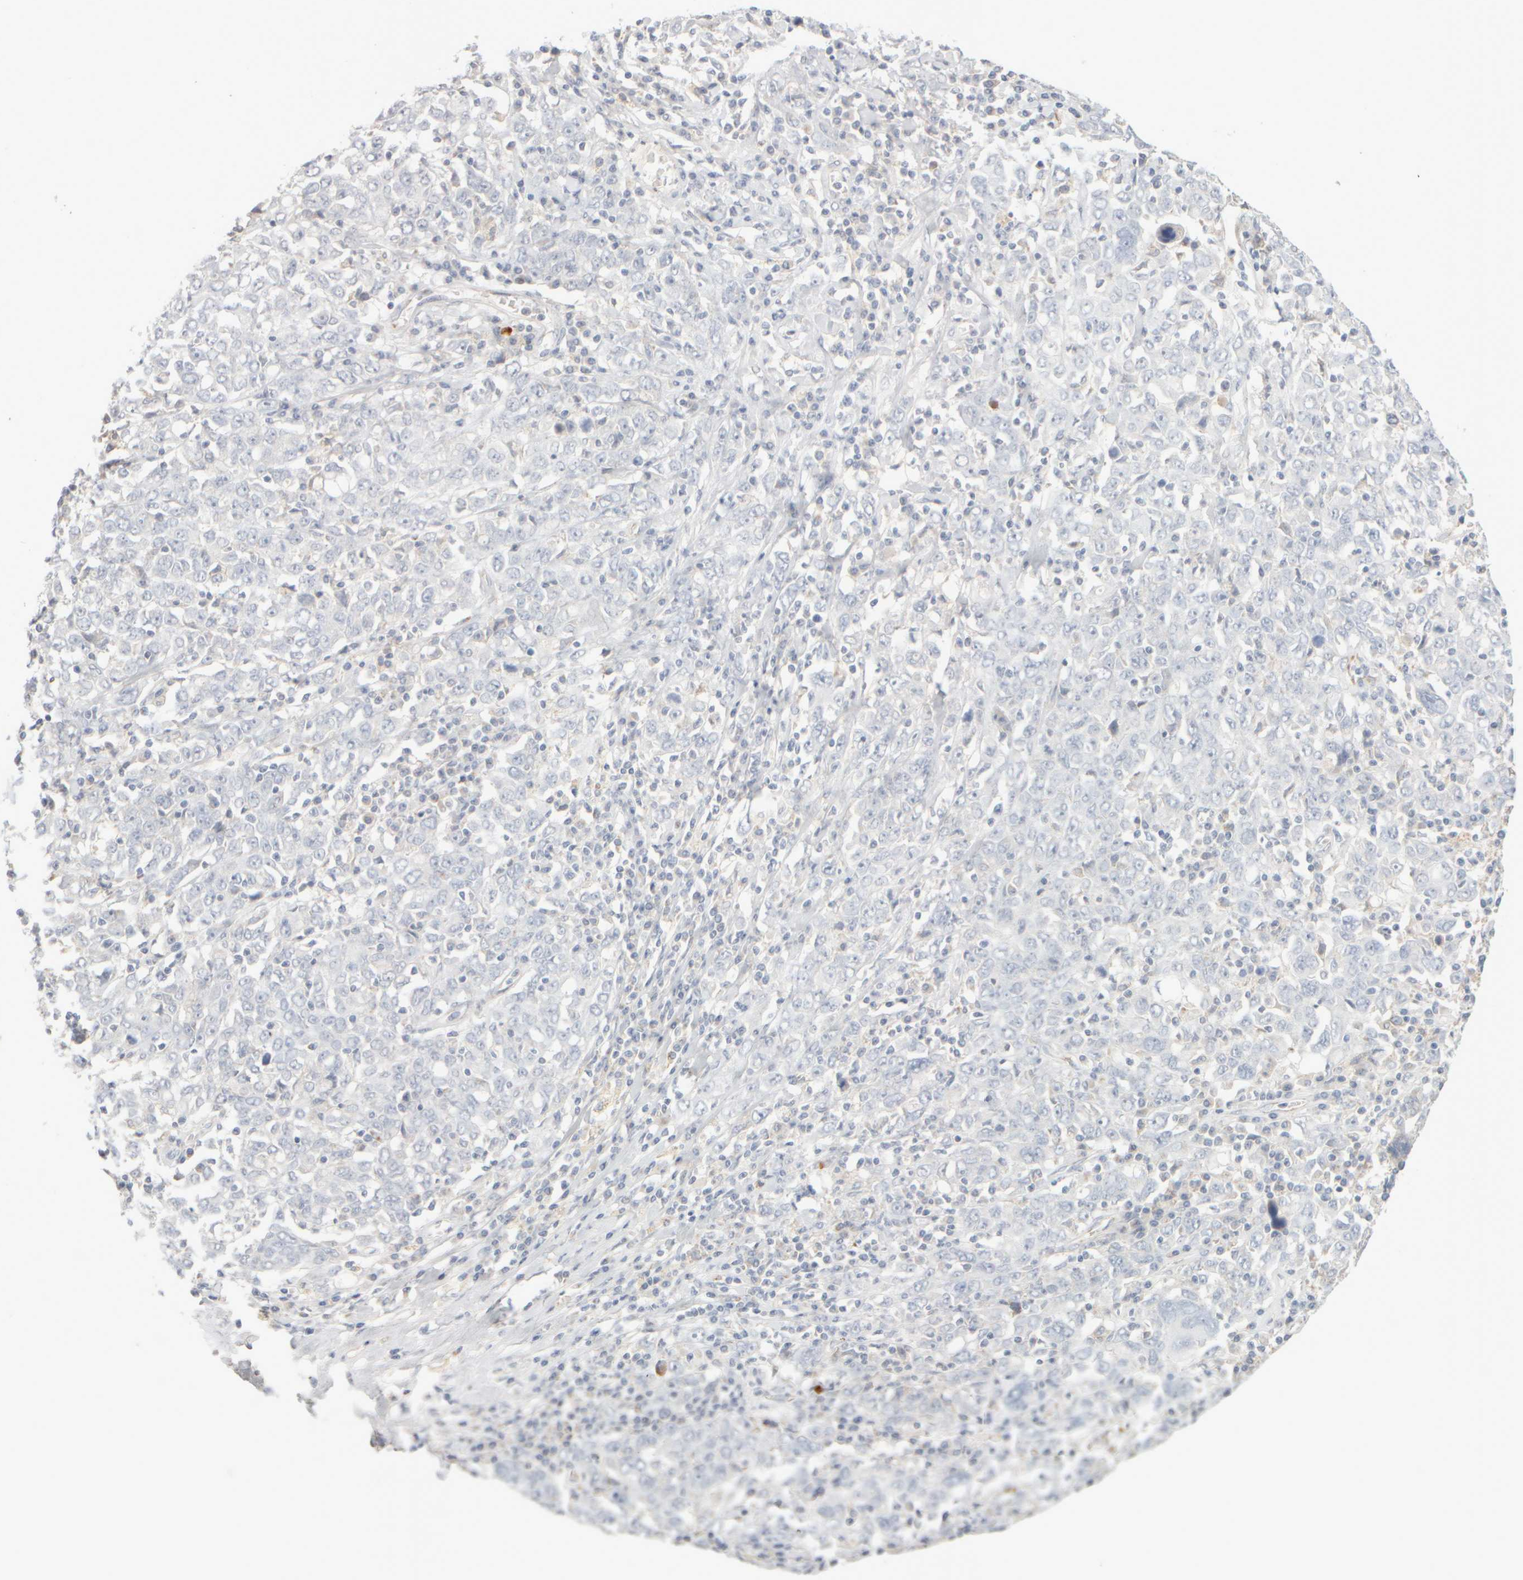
{"staining": {"intensity": "negative", "quantity": "none", "location": "none"}, "tissue": "ovarian cancer", "cell_type": "Tumor cells", "image_type": "cancer", "snomed": [{"axis": "morphology", "description": "Carcinoma, endometroid"}, {"axis": "topography", "description": "Ovary"}], "caption": "High power microscopy image of an immunohistochemistry (IHC) histopathology image of ovarian cancer (endometroid carcinoma), revealing no significant expression in tumor cells.", "gene": "ZNF112", "patient": {"sex": "female", "age": 62}}